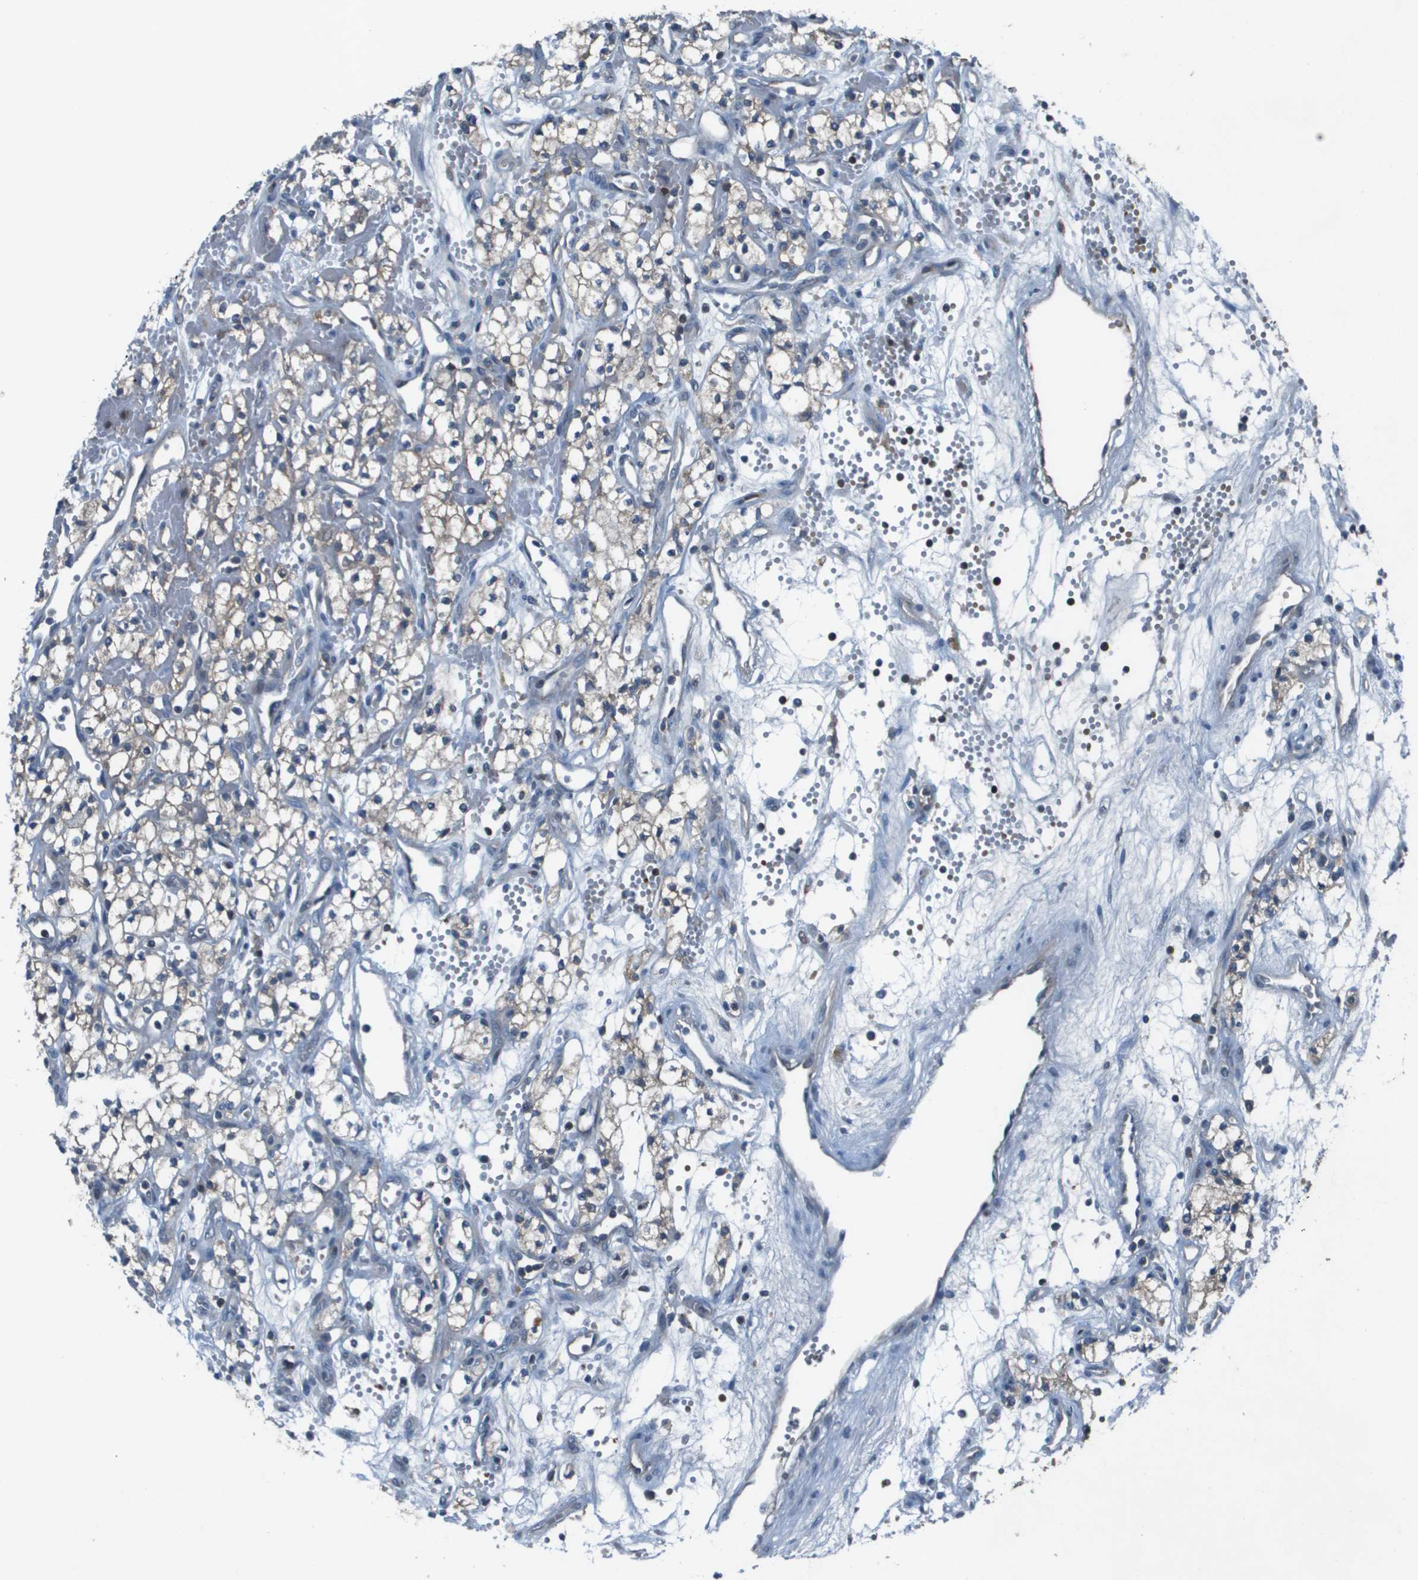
{"staining": {"intensity": "weak", "quantity": "25%-75%", "location": "cytoplasmic/membranous"}, "tissue": "renal cancer", "cell_type": "Tumor cells", "image_type": "cancer", "snomed": [{"axis": "morphology", "description": "Adenocarcinoma, NOS"}, {"axis": "topography", "description": "Kidney"}], "caption": "Protein staining by IHC exhibits weak cytoplasmic/membranous staining in approximately 25%-75% of tumor cells in renal cancer (adenocarcinoma).", "gene": "CAMK4", "patient": {"sex": "male", "age": 59}}